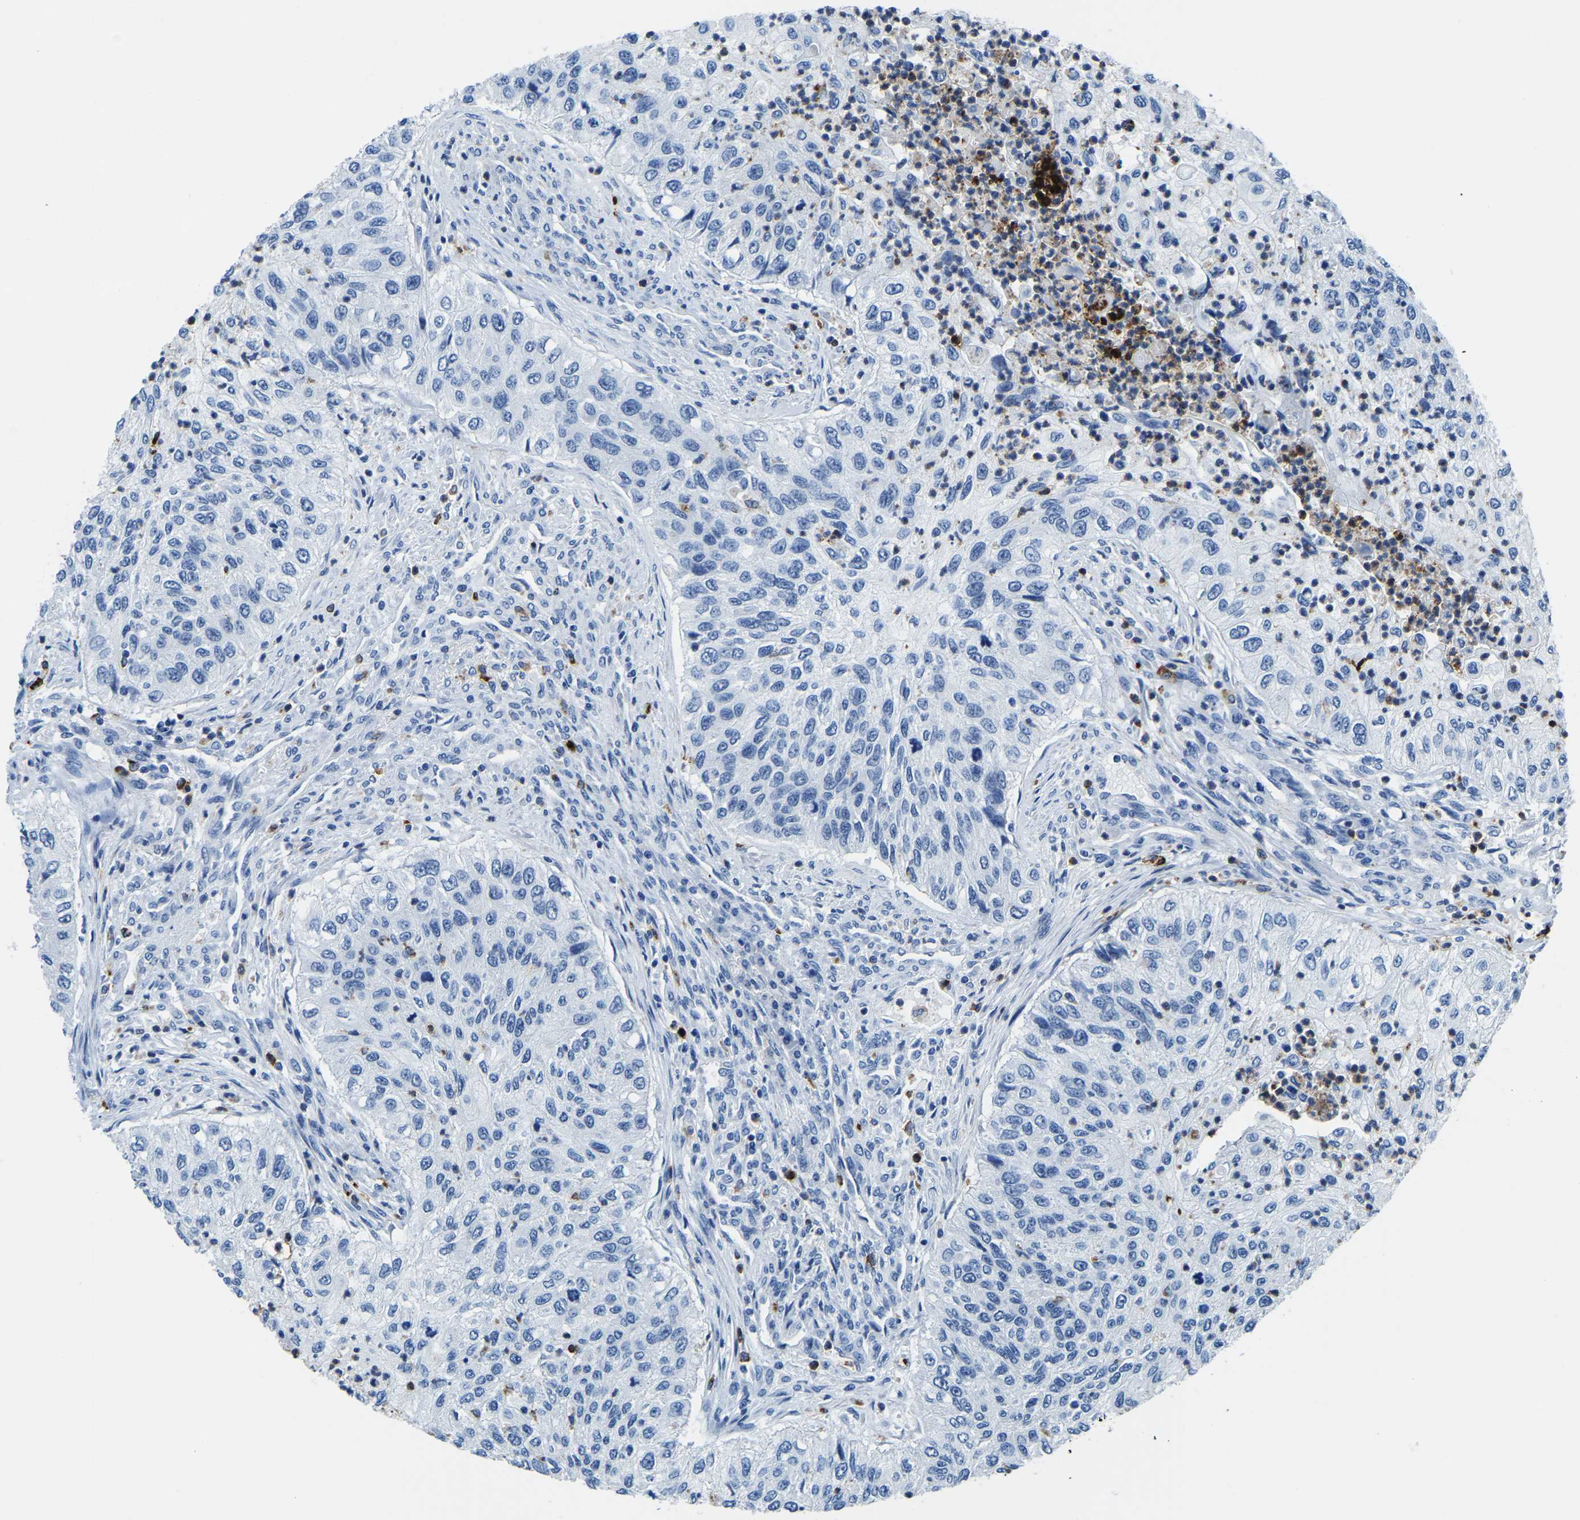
{"staining": {"intensity": "negative", "quantity": "none", "location": "none"}, "tissue": "urothelial cancer", "cell_type": "Tumor cells", "image_type": "cancer", "snomed": [{"axis": "morphology", "description": "Urothelial carcinoma, High grade"}, {"axis": "topography", "description": "Urinary bladder"}], "caption": "Immunohistochemical staining of urothelial cancer demonstrates no significant staining in tumor cells.", "gene": "MS4A3", "patient": {"sex": "female", "age": 60}}